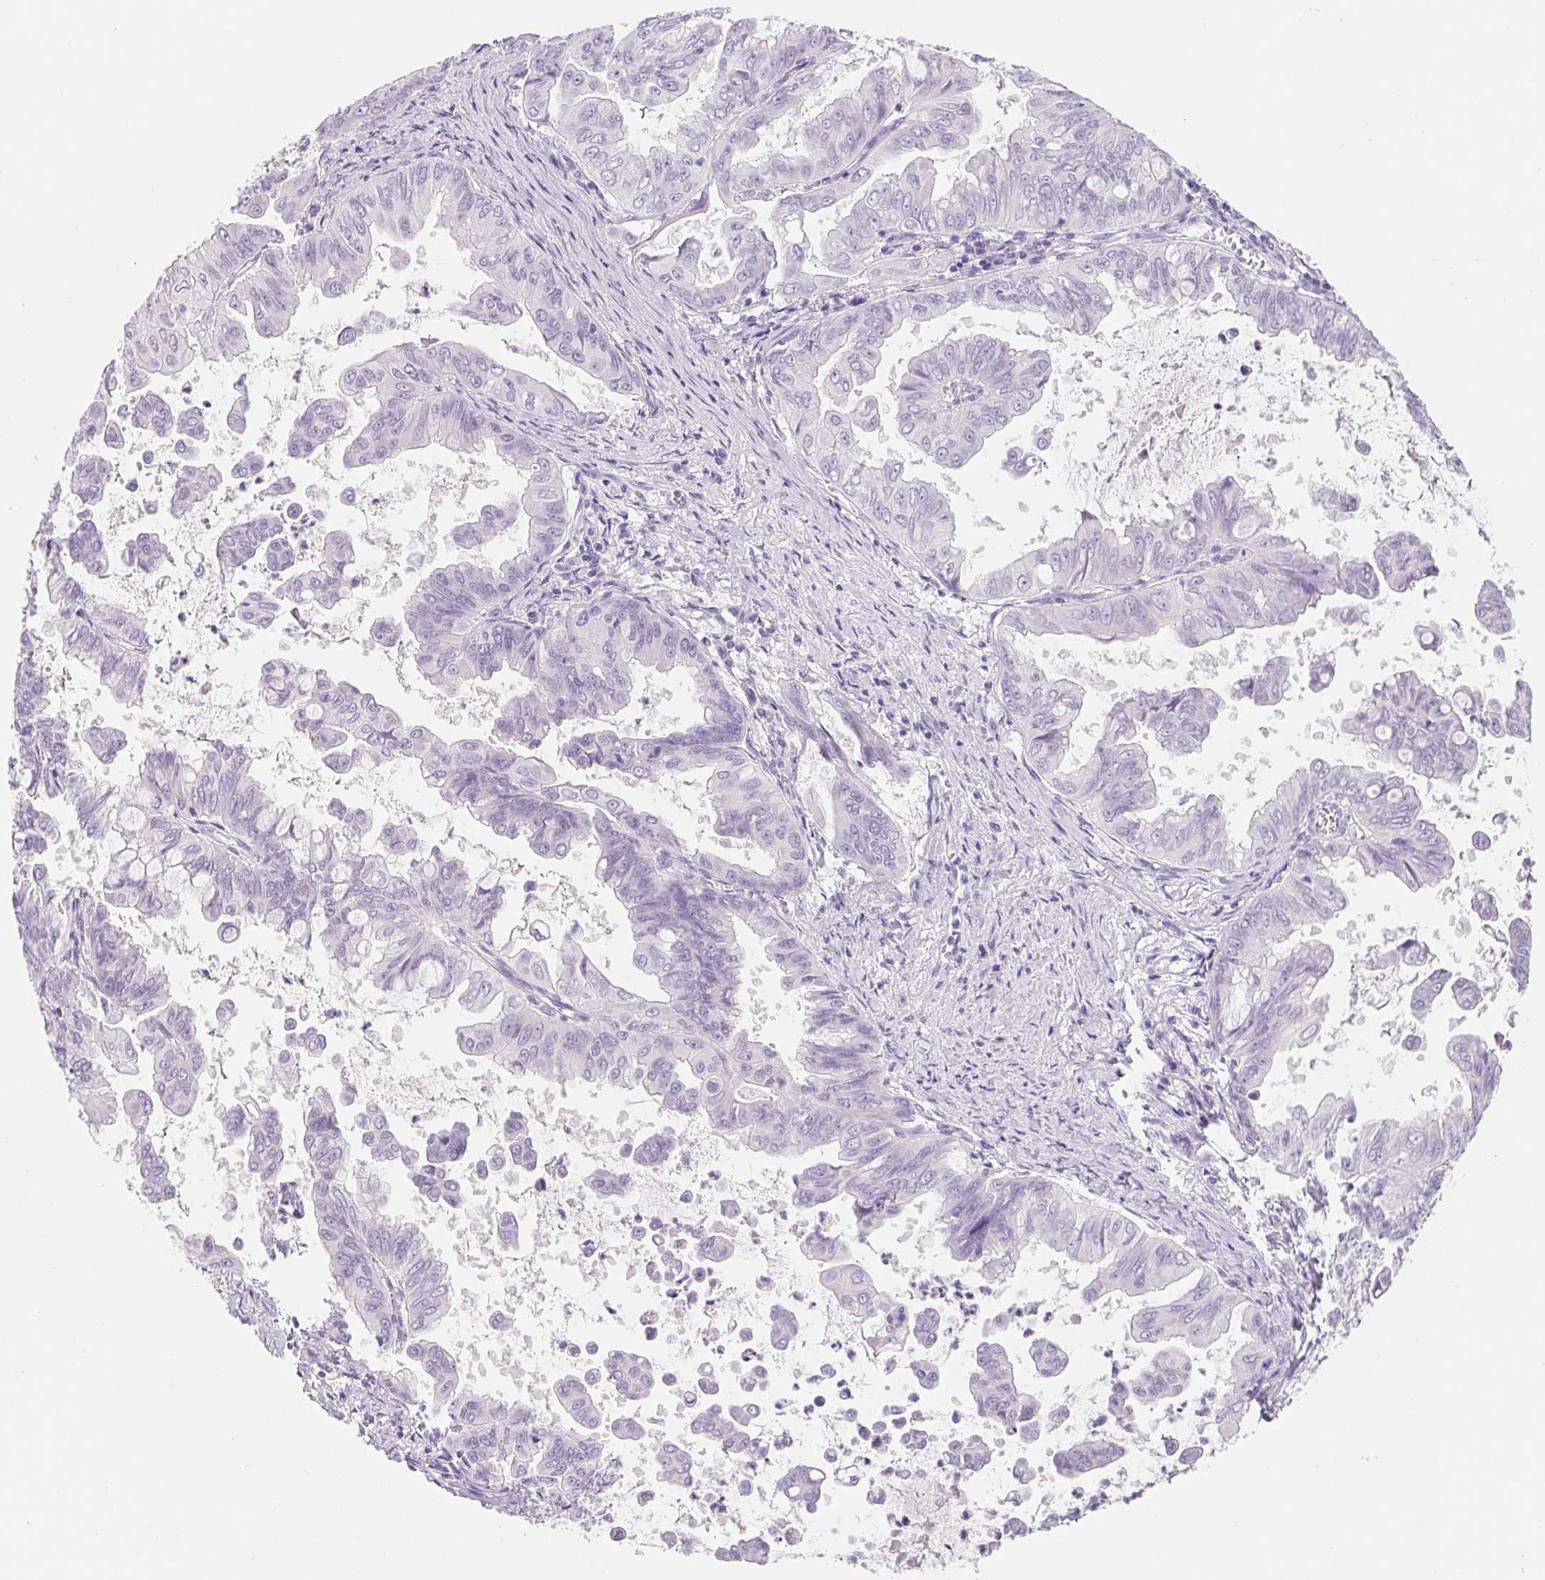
{"staining": {"intensity": "negative", "quantity": "none", "location": "none"}, "tissue": "stomach cancer", "cell_type": "Tumor cells", "image_type": "cancer", "snomed": [{"axis": "morphology", "description": "Adenocarcinoma, NOS"}, {"axis": "topography", "description": "Stomach, upper"}], "caption": "This is an immunohistochemistry photomicrograph of adenocarcinoma (stomach). There is no positivity in tumor cells.", "gene": "ASGR2", "patient": {"sex": "male", "age": 80}}